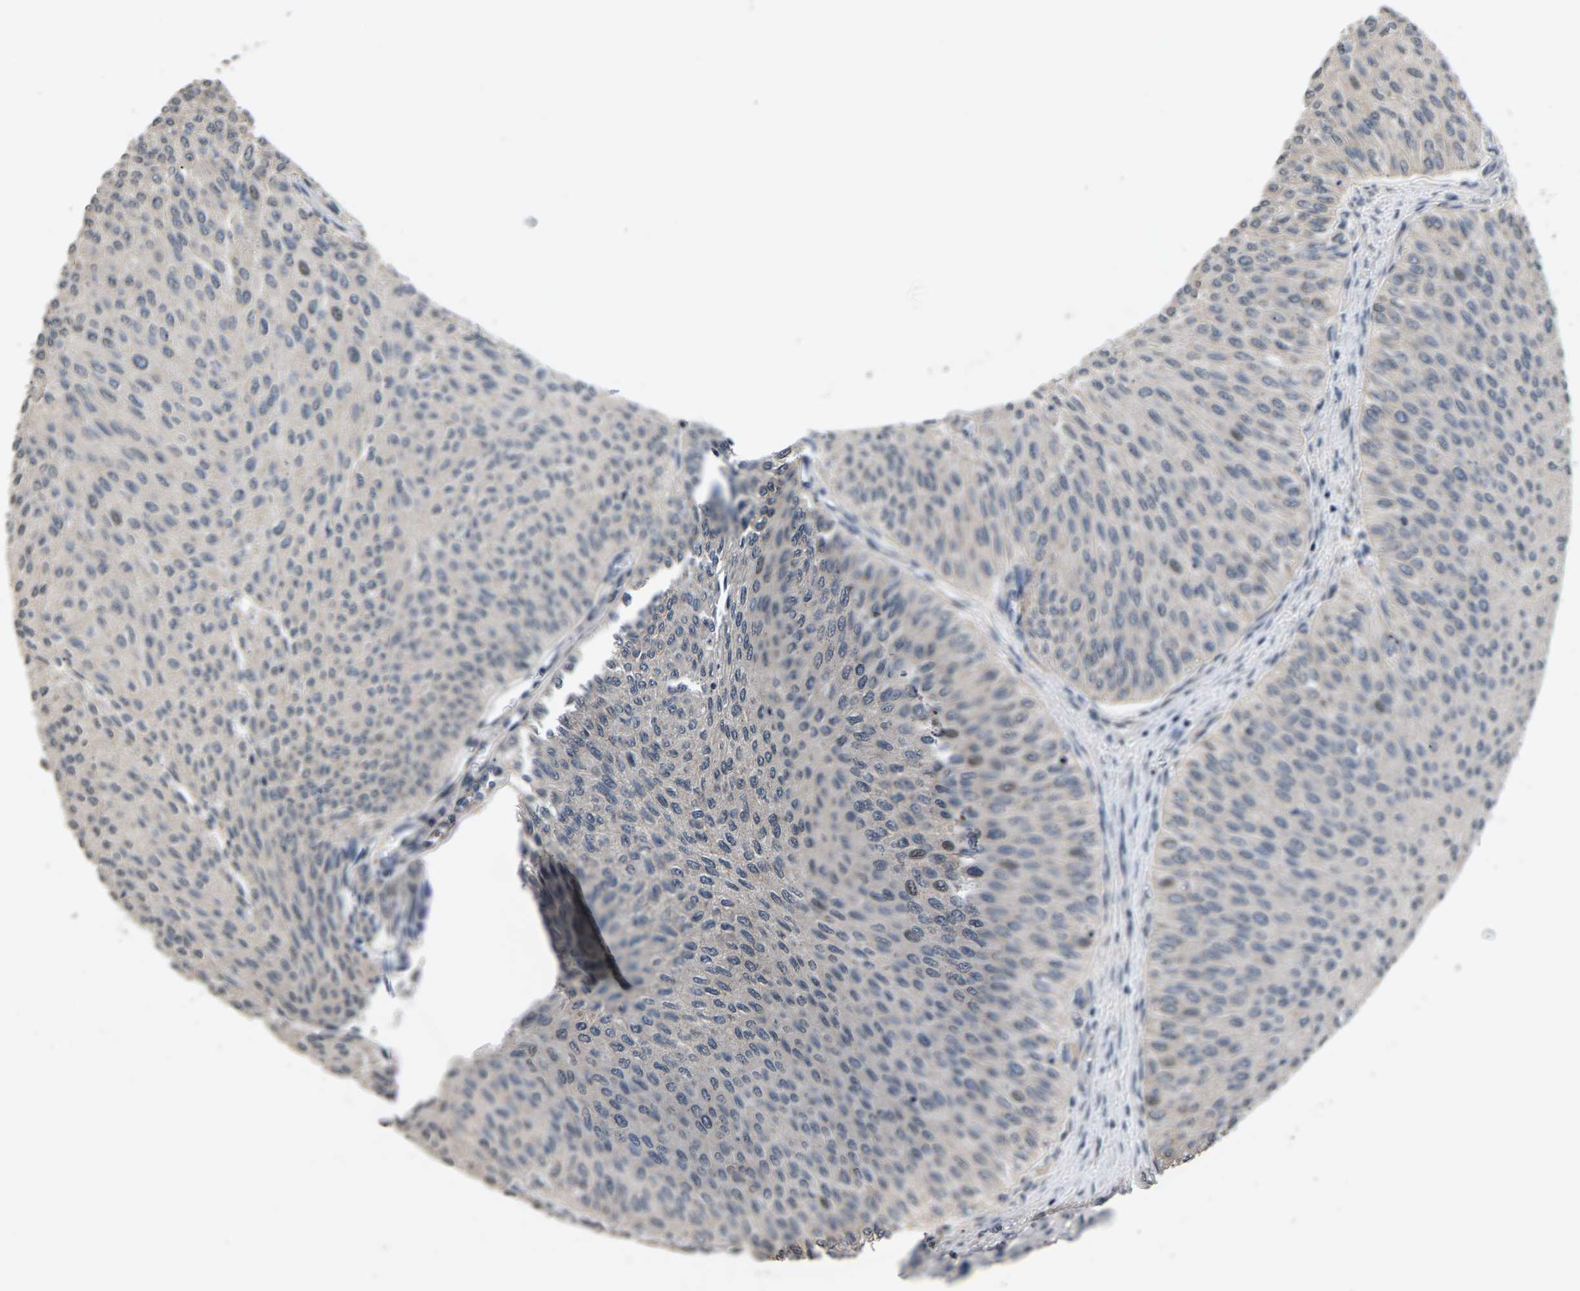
{"staining": {"intensity": "weak", "quantity": "<25%", "location": "nuclear"}, "tissue": "urothelial cancer", "cell_type": "Tumor cells", "image_type": "cancer", "snomed": [{"axis": "morphology", "description": "Urothelial carcinoma, Low grade"}, {"axis": "topography", "description": "Urinary bladder"}], "caption": "A photomicrograph of human low-grade urothelial carcinoma is negative for staining in tumor cells. The staining was performed using DAB to visualize the protein expression in brown, while the nuclei were stained in blue with hematoxylin (Magnification: 20x).", "gene": "RBM33", "patient": {"sex": "male", "age": 78}}